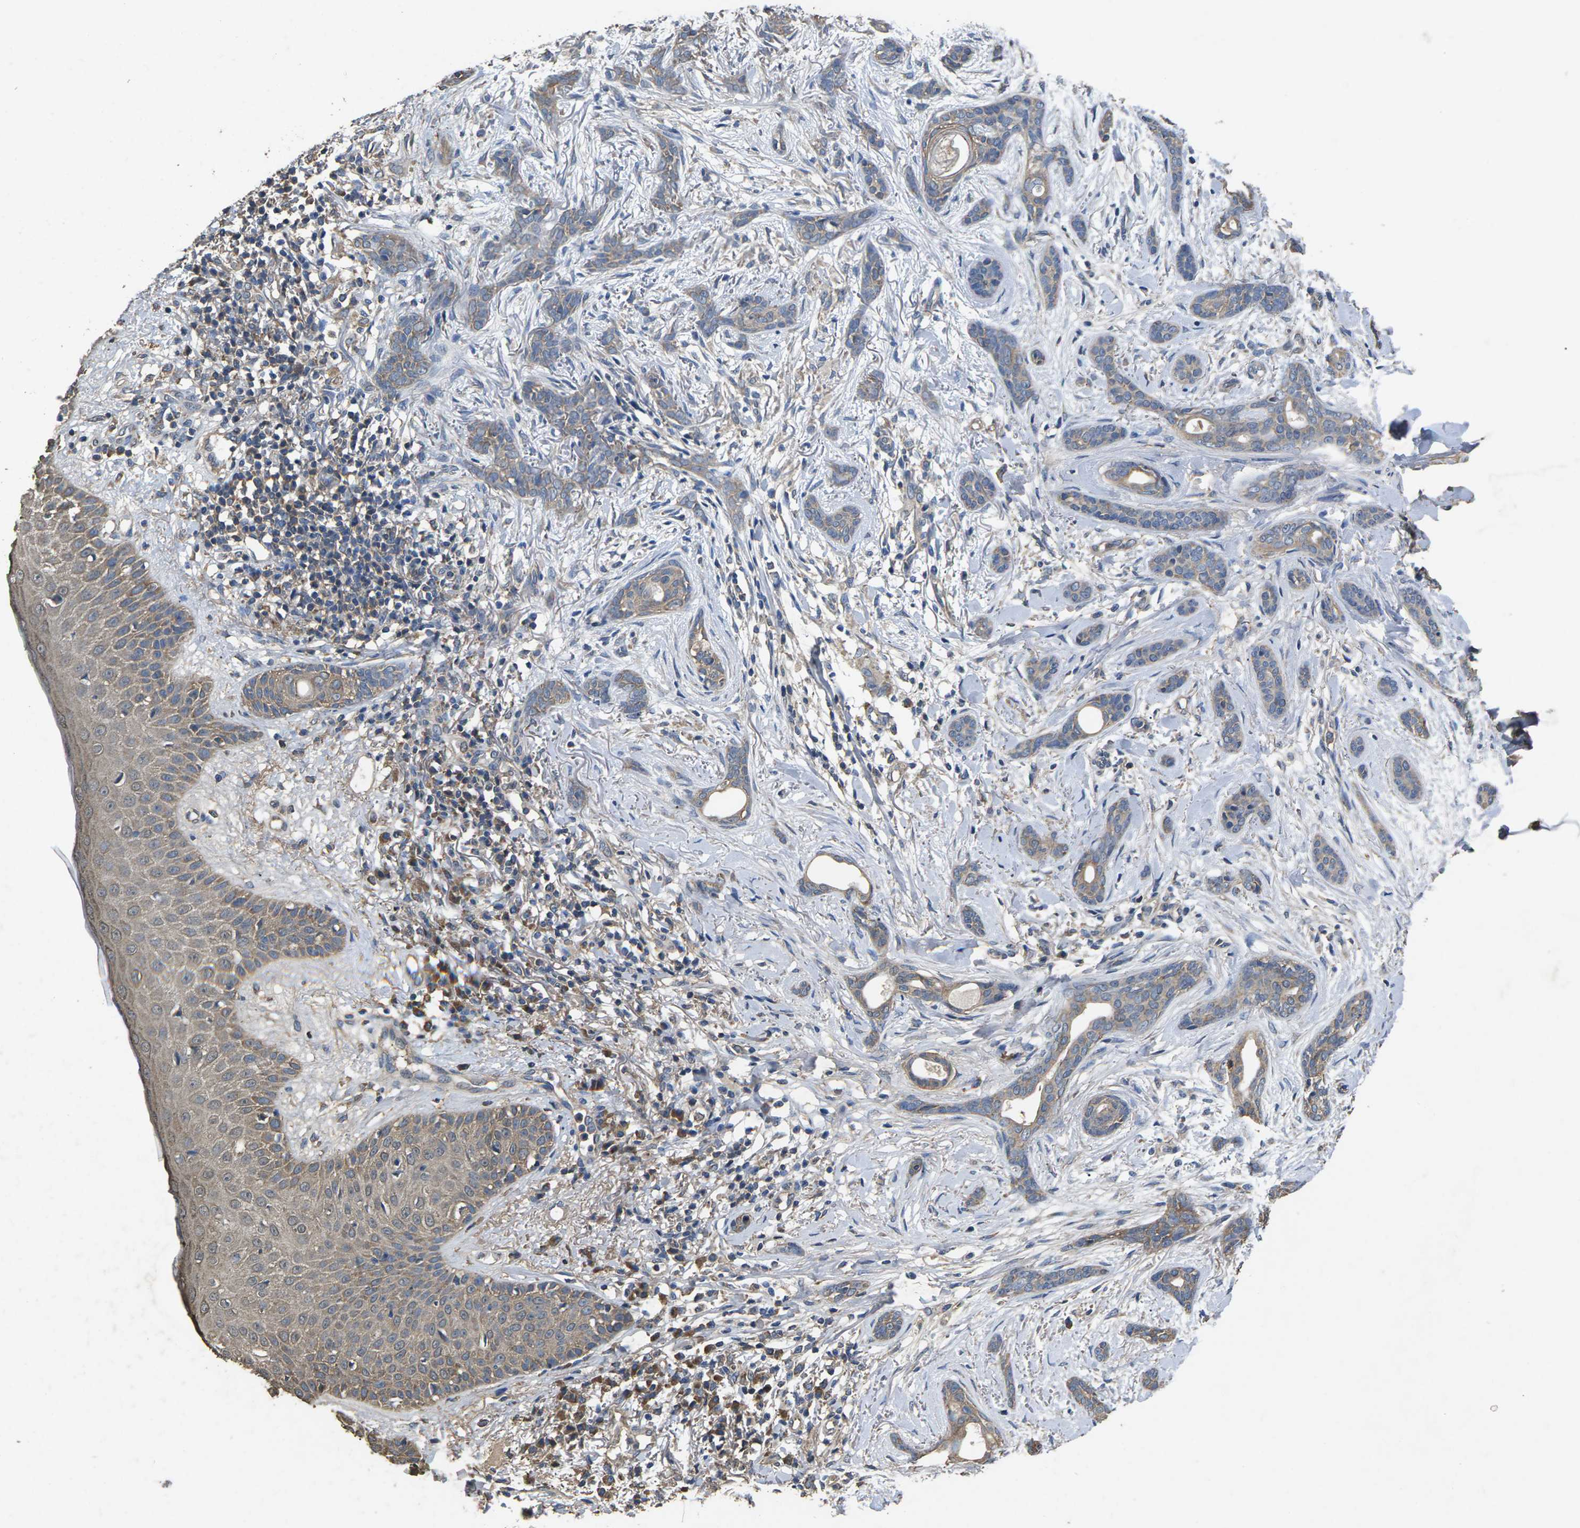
{"staining": {"intensity": "weak", "quantity": "25%-75%", "location": "cytoplasmic/membranous"}, "tissue": "skin cancer", "cell_type": "Tumor cells", "image_type": "cancer", "snomed": [{"axis": "morphology", "description": "Basal cell carcinoma"}, {"axis": "morphology", "description": "Adnexal tumor, benign"}, {"axis": "topography", "description": "Skin"}], "caption": "Immunohistochemistry (IHC) staining of skin benign adnexal tumor, which reveals low levels of weak cytoplasmic/membranous positivity in about 25%-75% of tumor cells indicating weak cytoplasmic/membranous protein expression. The staining was performed using DAB (3,3'-diaminobenzidine) (brown) for protein detection and nuclei were counterstained in hematoxylin (blue).", "gene": "B4GAT1", "patient": {"sex": "female", "age": 42}}